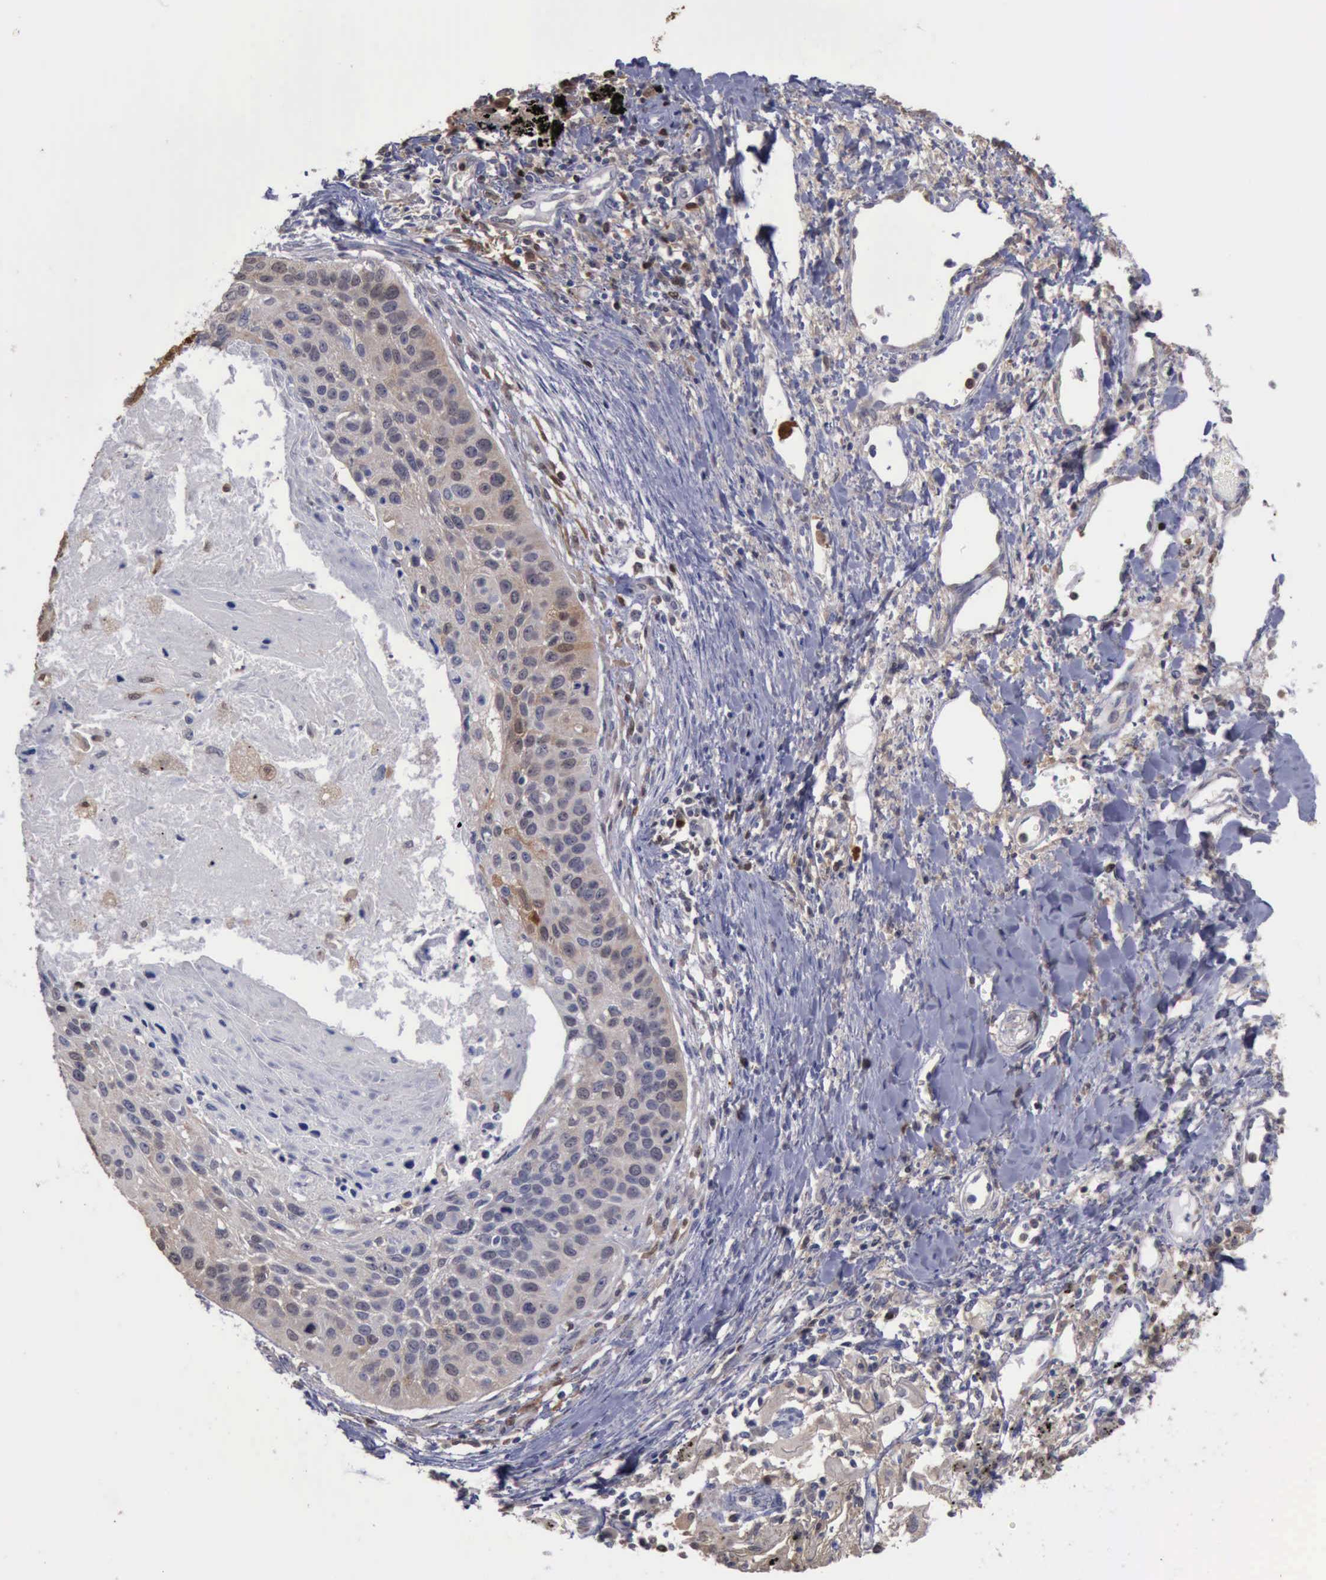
{"staining": {"intensity": "weak", "quantity": "<25%", "location": "cytoplasmic/membranous,nuclear"}, "tissue": "lung cancer", "cell_type": "Tumor cells", "image_type": "cancer", "snomed": [{"axis": "morphology", "description": "Squamous cell carcinoma, NOS"}, {"axis": "topography", "description": "Lung"}], "caption": "Lung cancer was stained to show a protein in brown. There is no significant expression in tumor cells.", "gene": "STAT1", "patient": {"sex": "male", "age": 71}}